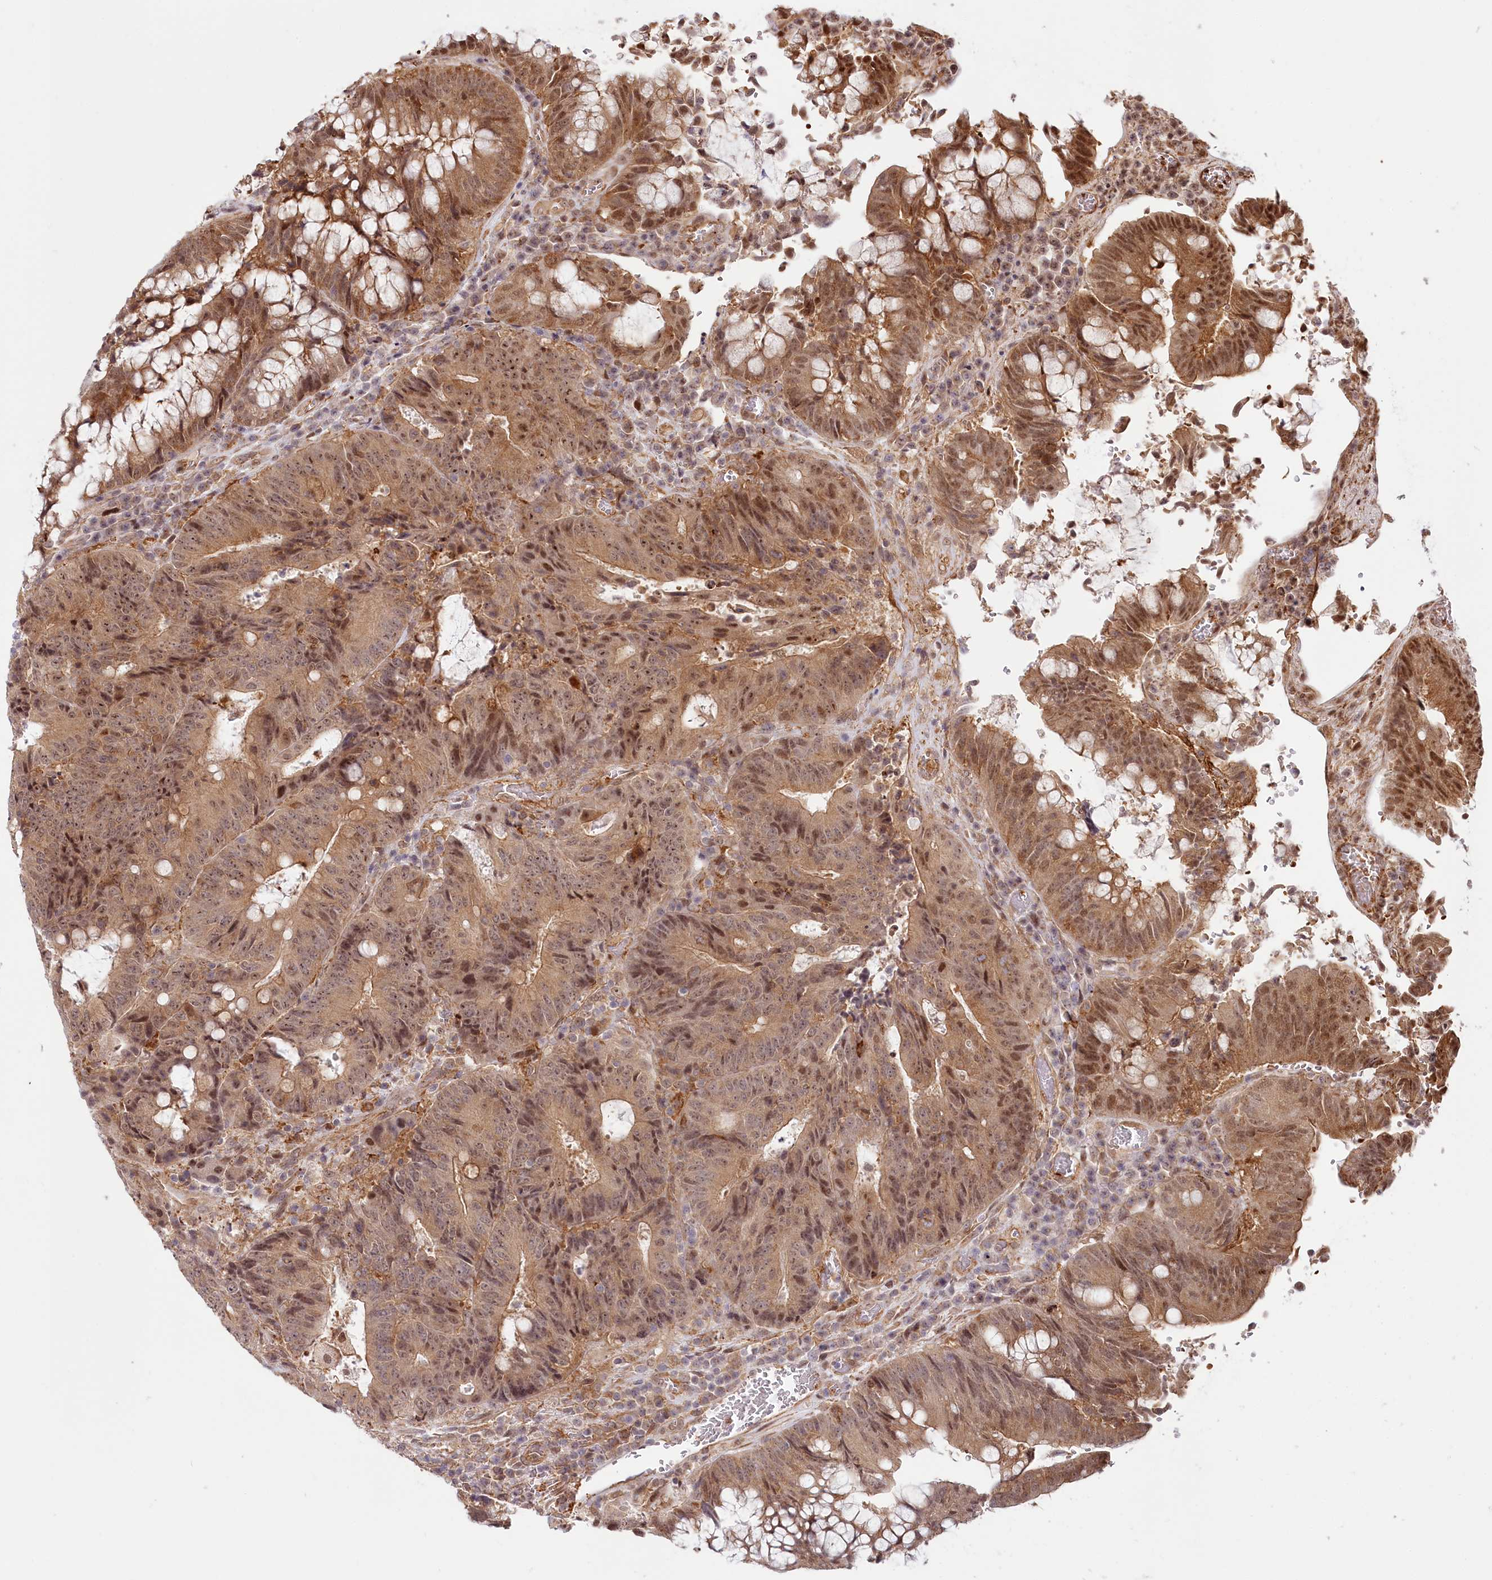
{"staining": {"intensity": "moderate", "quantity": ">75%", "location": "cytoplasmic/membranous,nuclear"}, "tissue": "colorectal cancer", "cell_type": "Tumor cells", "image_type": "cancer", "snomed": [{"axis": "morphology", "description": "Adenocarcinoma, NOS"}, {"axis": "topography", "description": "Rectum"}], "caption": "A photomicrograph of adenocarcinoma (colorectal) stained for a protein exhibits moderate cytoplasmic/membranous and nuclear brown staining in tumor cells.", "gene": "TUBGCP2", "patient": {"sex": "male", "age": 69}}